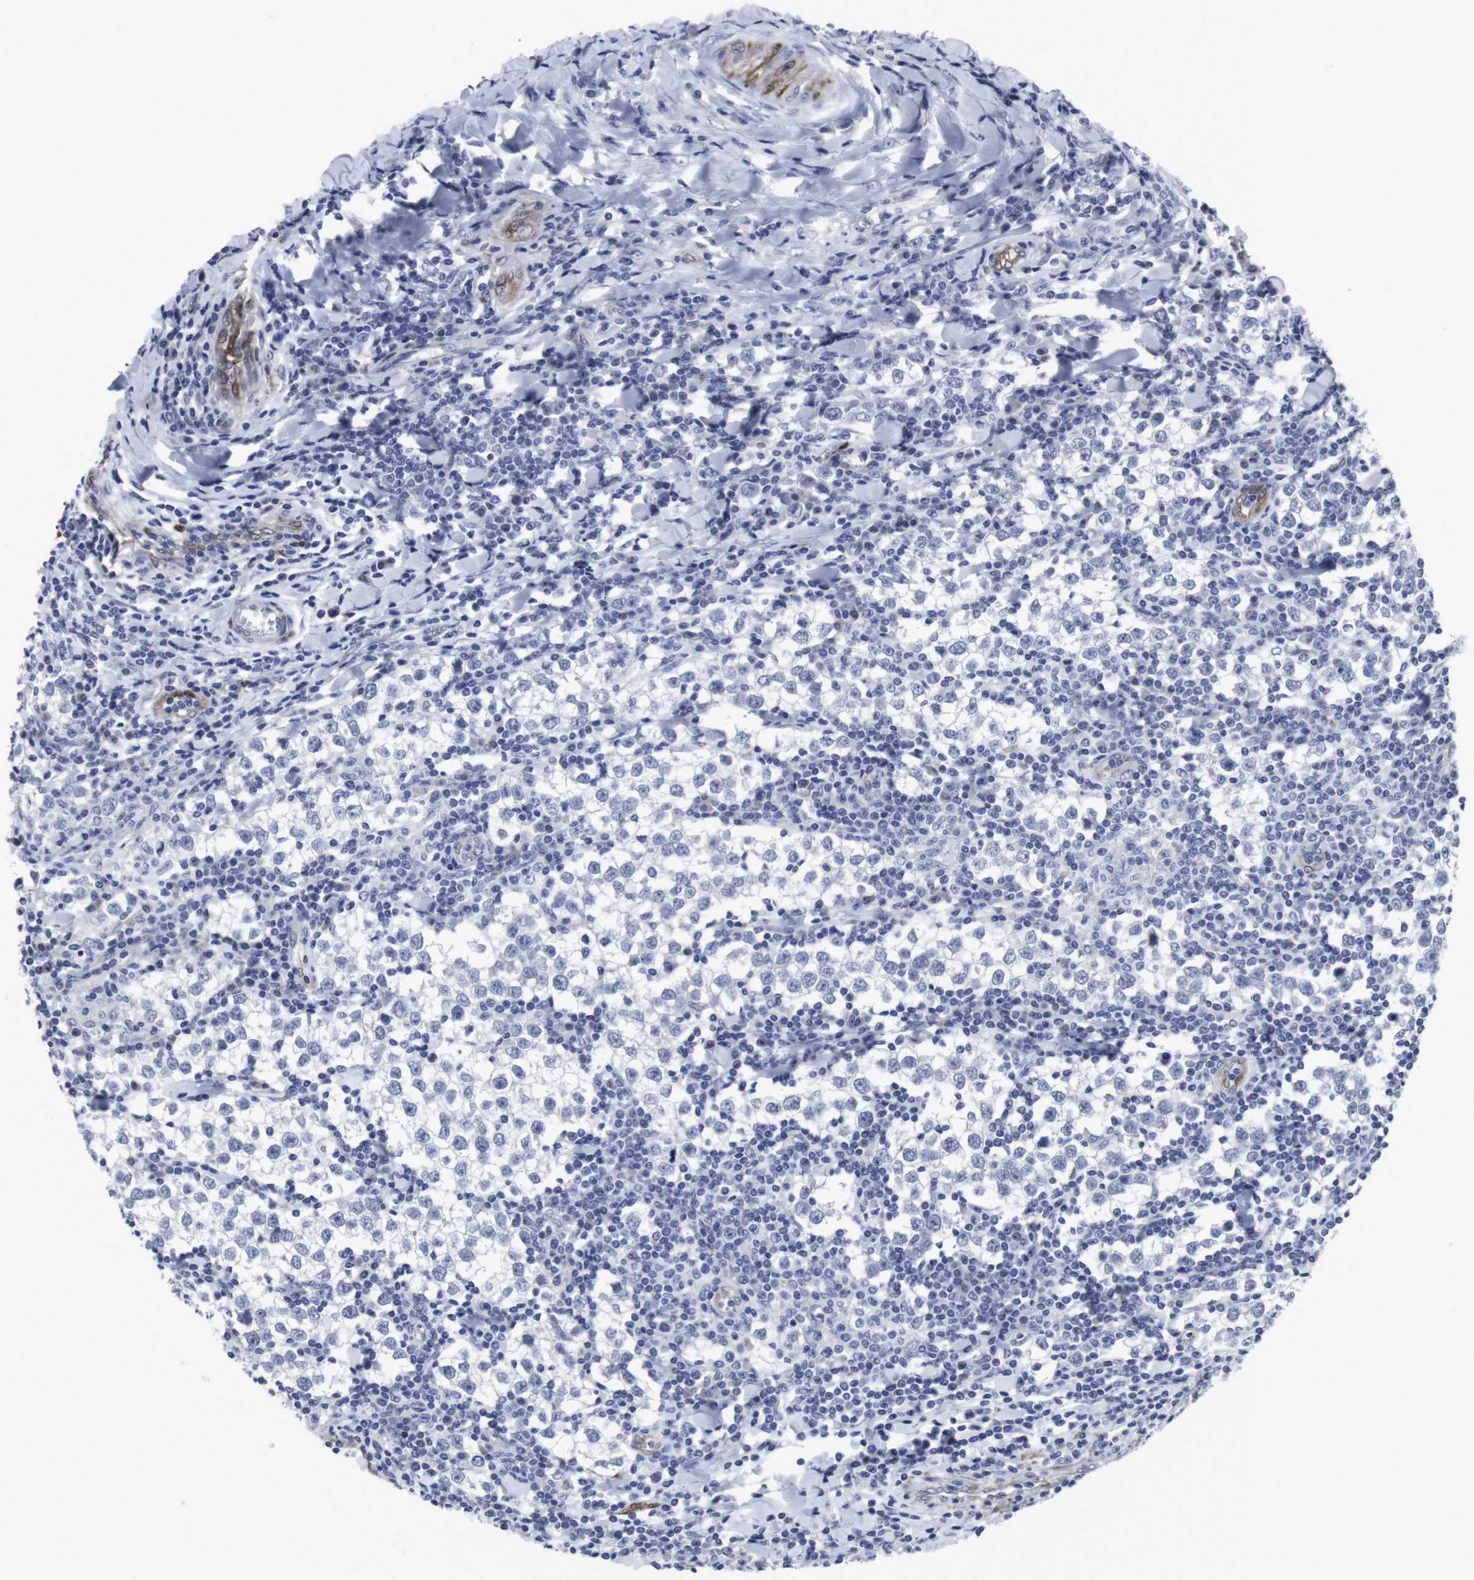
{"staining": {"intensity": "negative", "quantity": "none", "location": "none"}, "tissue": "testis cancer", "cell_type": "Tumor cells", "image_type": "cancer", "snomed": [{"axis": "morphology", "description": "Seminoma, NOS"}, {"axis": "morphology", "description": "Carcinoma, Embryonal, NOS"}, {"axis": "topography", "description": "Testis"}], "caption": "DAB immunohistochemical staining of testis cancer shows no significant positivity in tumor cells. (Stains: DAB (3,3'-diaminobenzidine) IHC with hematoxylin counter stain, Microscopy: brightfield microscopy at high magnification).", "gene": "SNCG", "patient": {"sex": "male", "age": 36}}